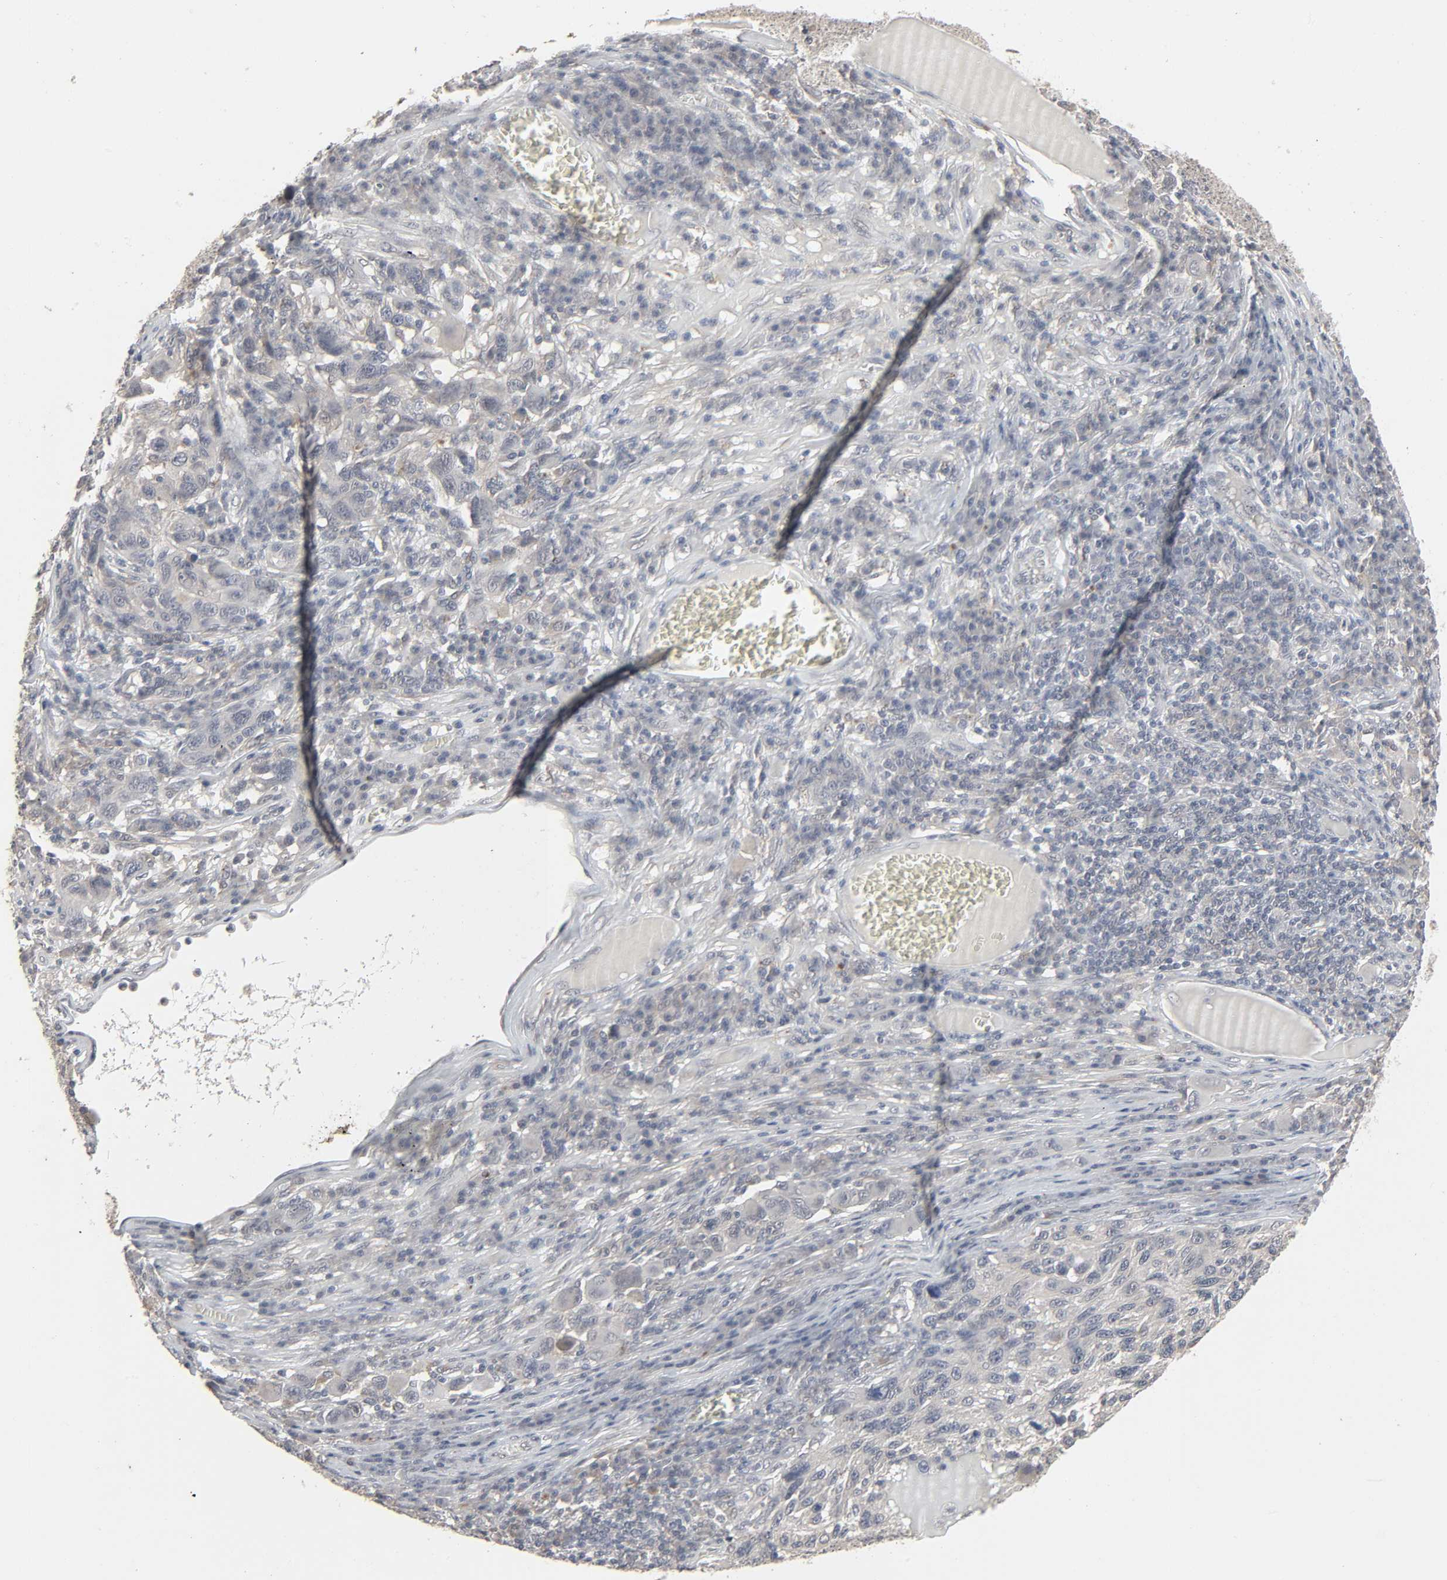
{"staining": {"intensity": "negative", "quantity": "none", "location": "none"}, "tissue": "melanoma", "cell_type": "Tumor cells", "image_type": "cancer", "snomed": [{"axis": "morphology", "description": "Malignant melanoma, NOS"}, {"axis": "topography", "description": "Skin"}], "caption": "IHC photomicrograph of human malignant melanoma stained for a protein (brown), which reveals no positivity in tumor cells.", "gene": "ZNF222", "patient": {"sex": "male", "age": 53}}